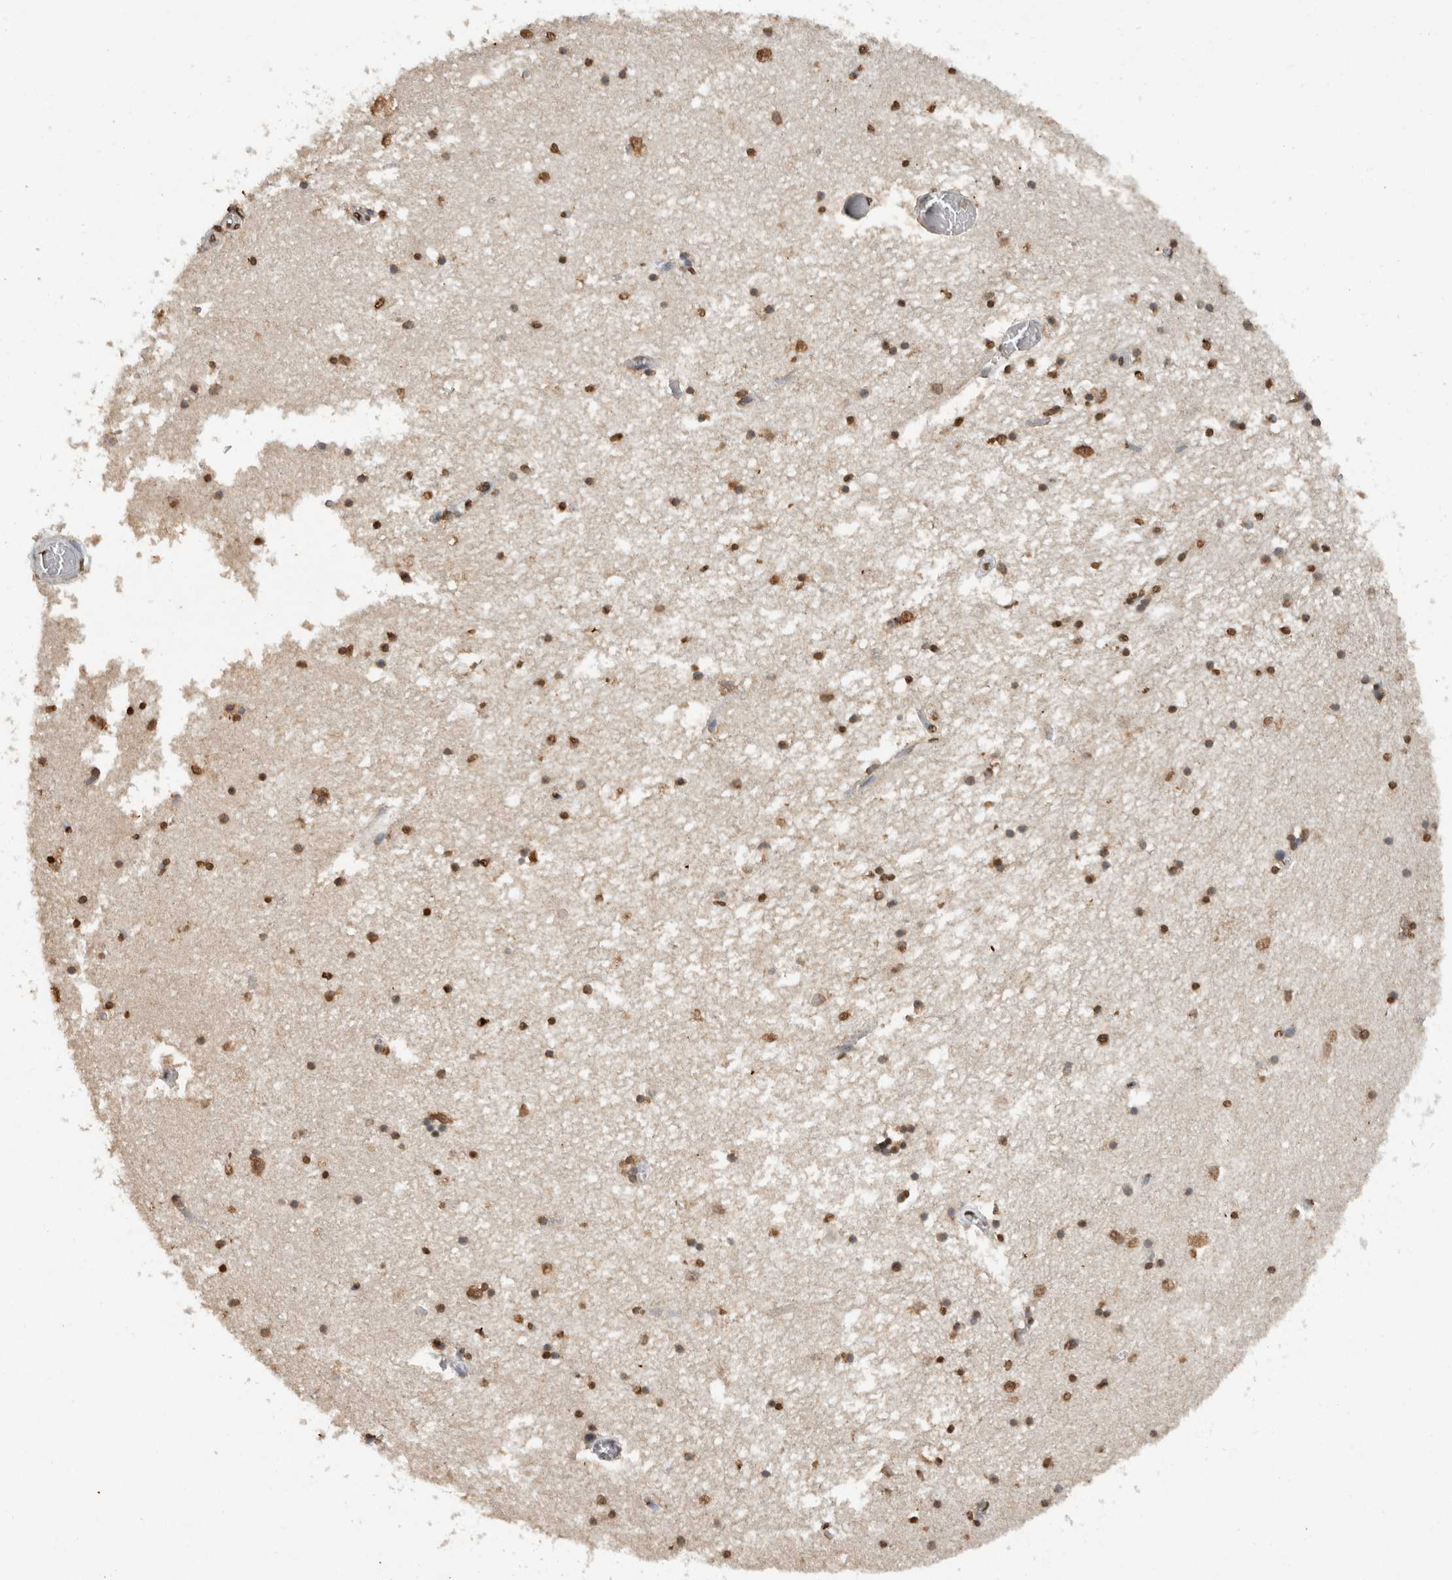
{"staining": {"intensity": "moderate", "quantity": ">75%", "location": "cytoplasmic/membranous,nuclear"}, "tissue": "hippocampus", "cell_type": "Glial cells", "image_type": "normal", "snomed": [{"axis": "morphology", "description": "Normal tissue, NOS"}, {"axis": "topography", "description": "Hippocampus"}], "caption": "An IHC histopathology image of normal tissue is shown. Protein staining in brown highlights moderate cytoplasmic/membranous,nuclear positivity in hippocampus within glial cells.", "gene": "HAND2", "patient": {"sex": "male", "age": 70}}